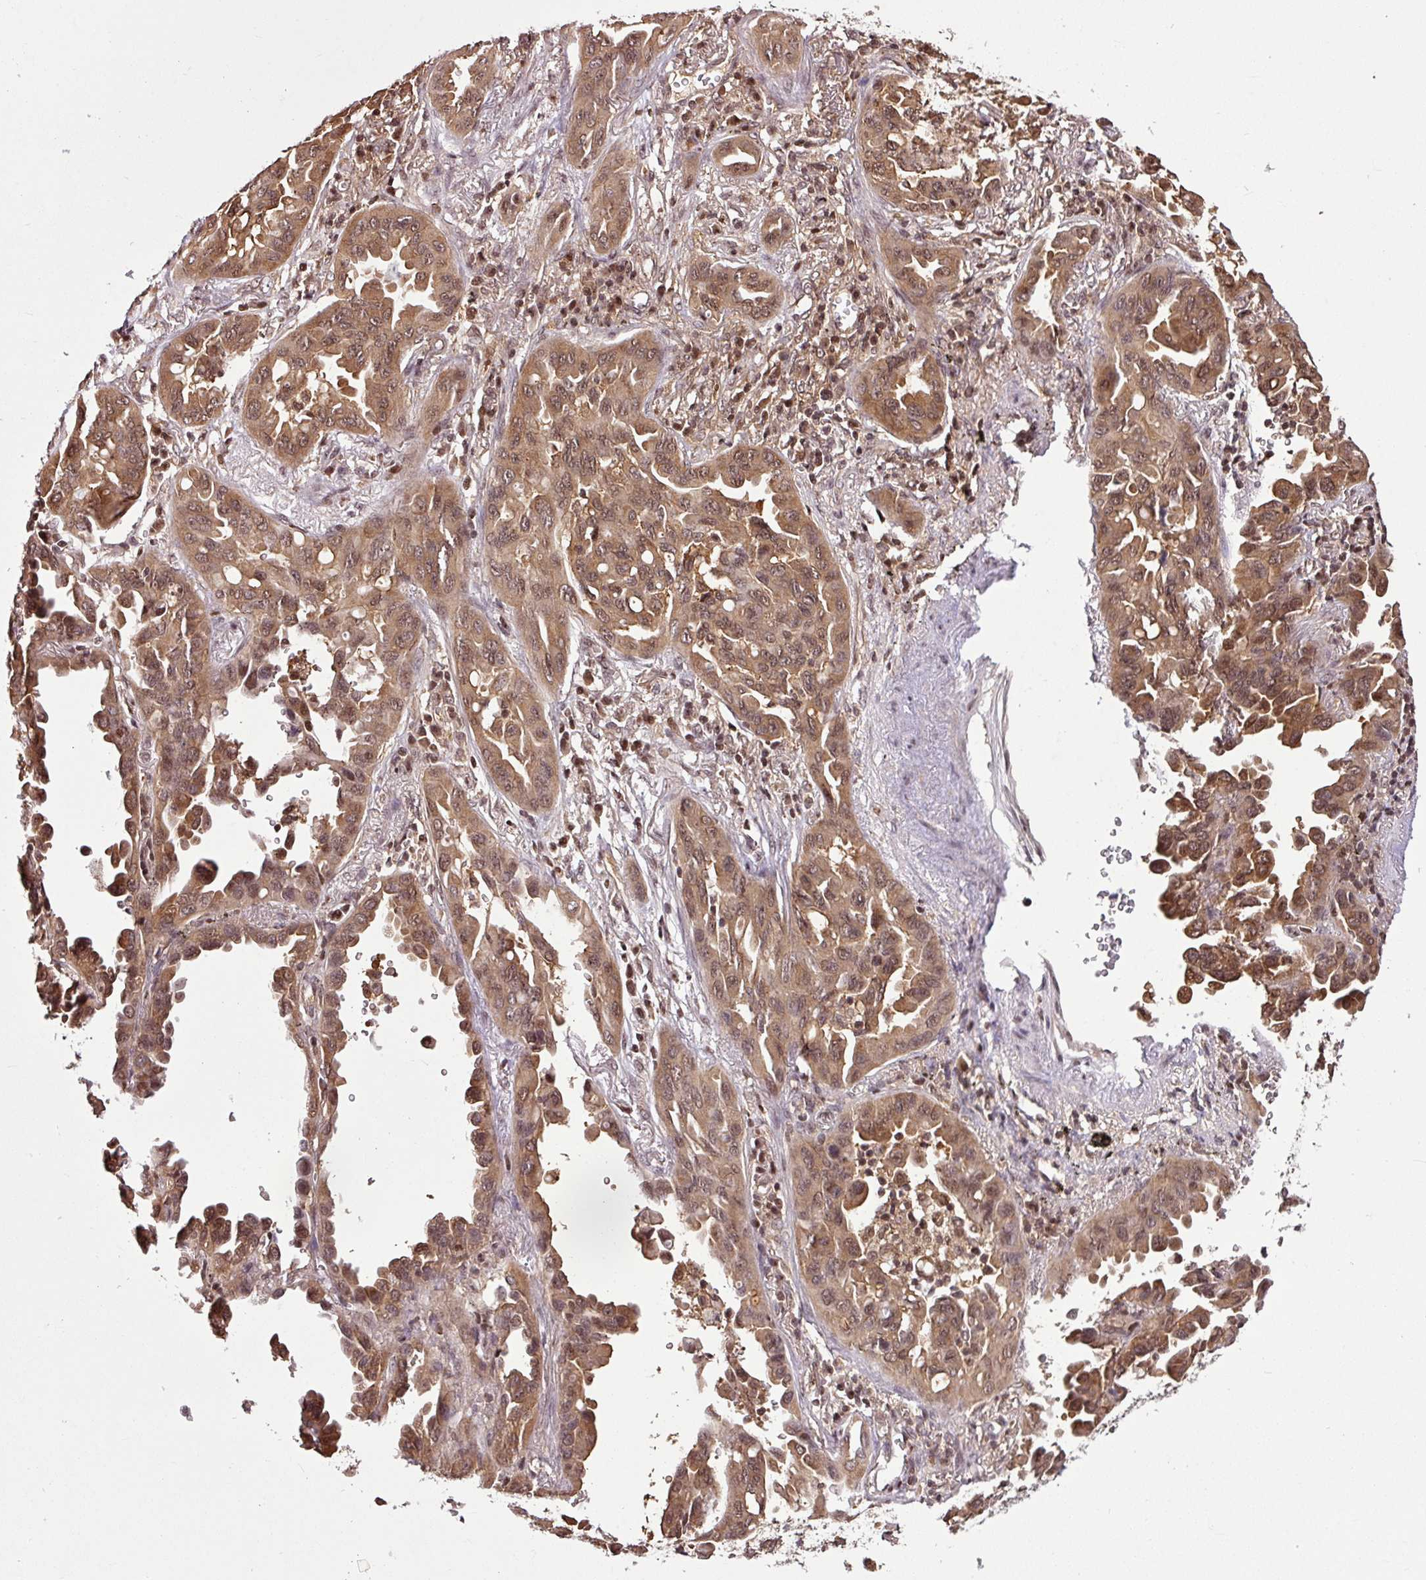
{"staining": {"intensity": "moderate", "quantity": ">75%", "location": "cytoplasmic/membranous,nuclear"}, "tissue": "lung cancer", "cell_type": "Tumor cells", "image_type": "cancer", "snomed": [{"axis": "morphology", "description": "Adenocarcinoma, NOS"}, {"axis": "topography", "description": "Lung"}], "caption": "IHC image of neoplastic tissue: human adenocarcinoma (lung) stained using IHC demonstrates medium levels of moderate protein expression localized specifically in the cytoplasmic/membranous and nuclear of tumor cells, appearing as a cytoplasmic/membranous and nuclear brown color.", "gene": "ITPKC", "patient": {"sex": "male", "age": 68}}